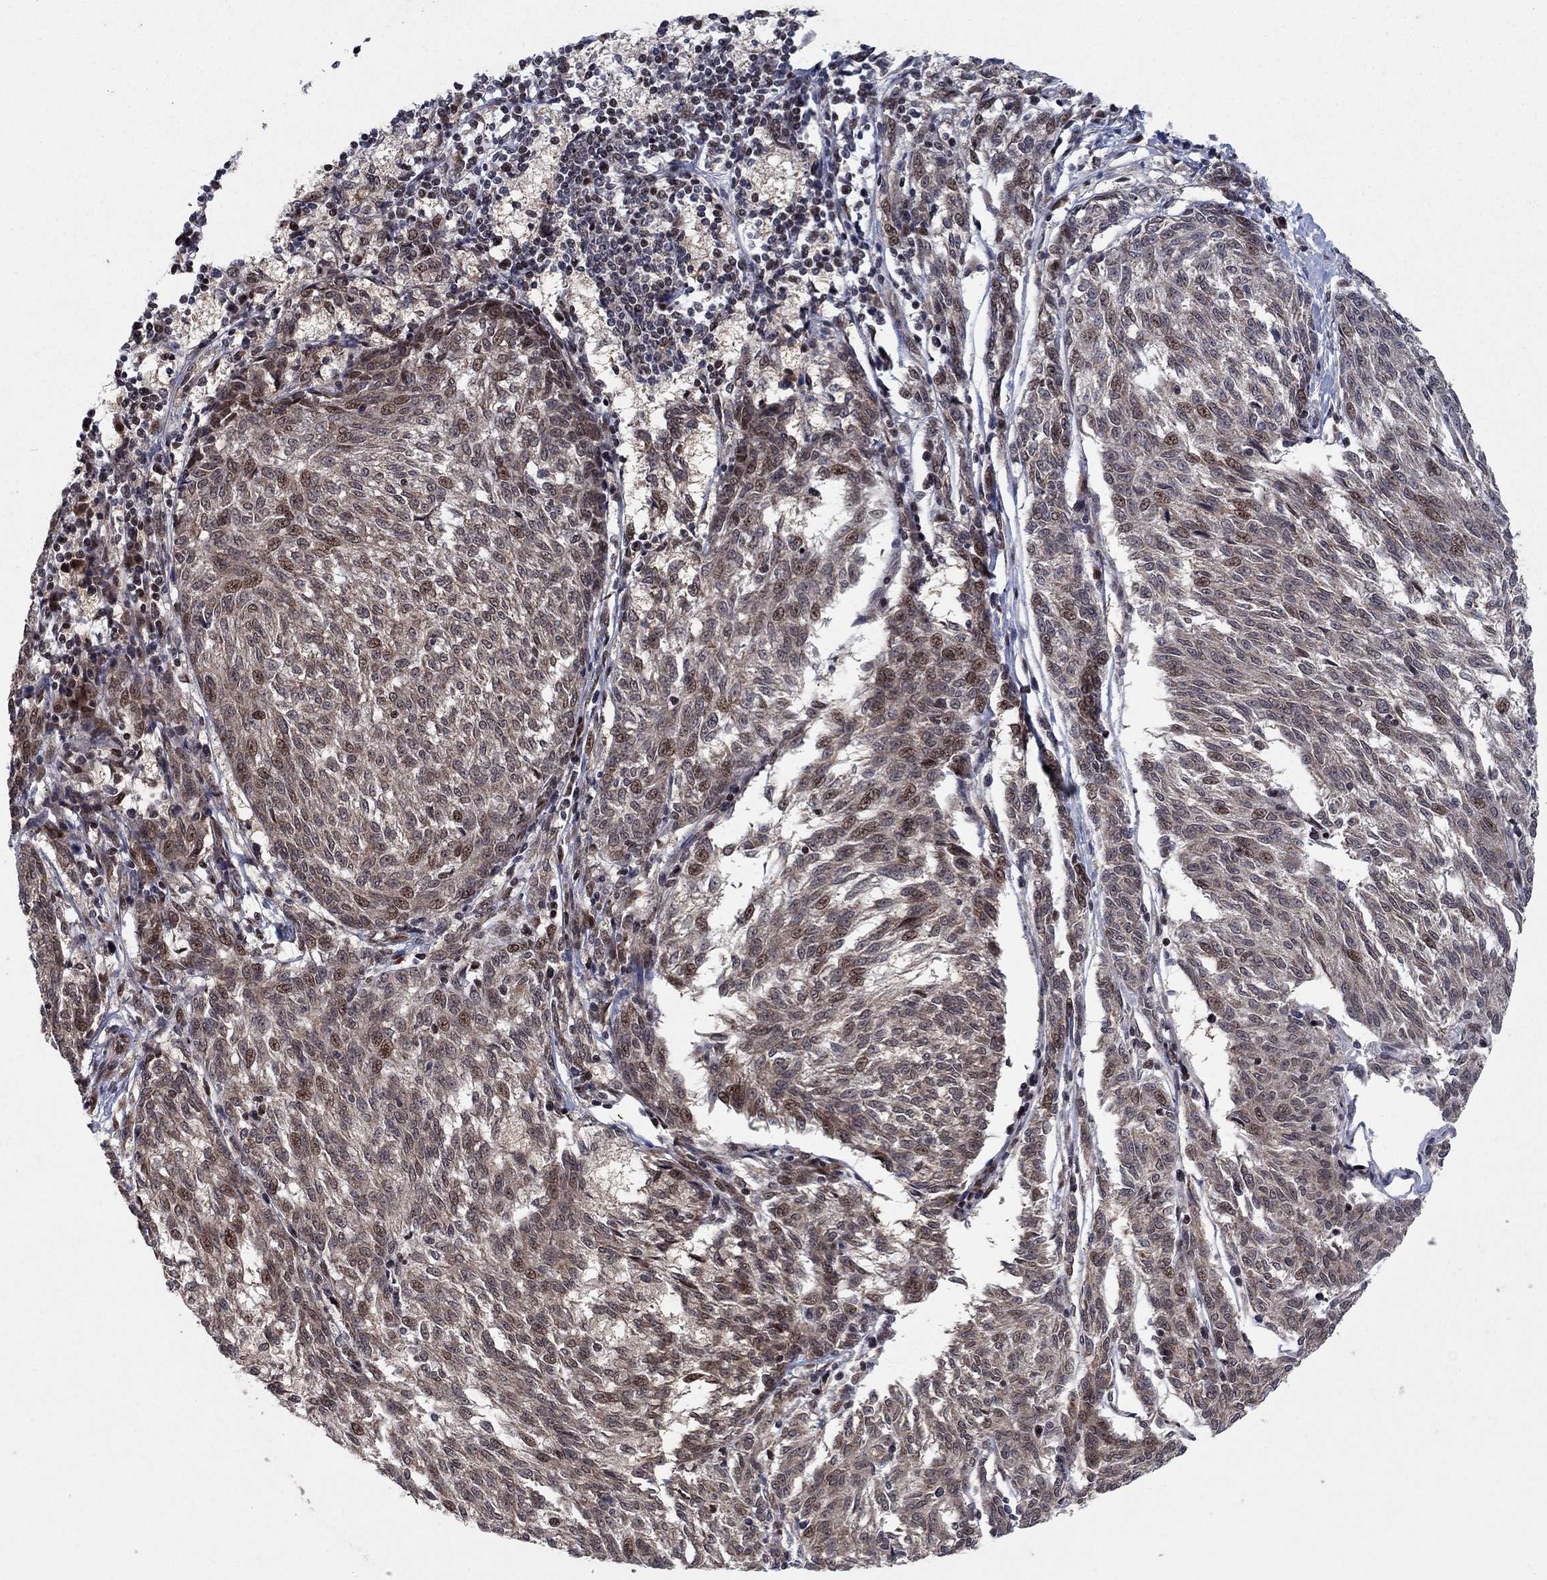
{"staining": {"intensity": "moderate", "quantity": "<25%", "location": "nuclear"}, "tissue": "melanoma", "cell_type": "Tumor cells", "image_type": "cancer", "snomed": [{"axis": "morphology", "description": "Malignant melanoma, NOS"}, {"axis": "topography", "description": "Skin"}], "caption": "Protein expression by IHC reveals moderate nuclear expression in about <25% of tumor cells in malignant melanoma. (DAB IHC with brightfield microscopy, high magnification).", "gene": "PRICKLE4", "patient": {"sex": "female", "age": 72}}